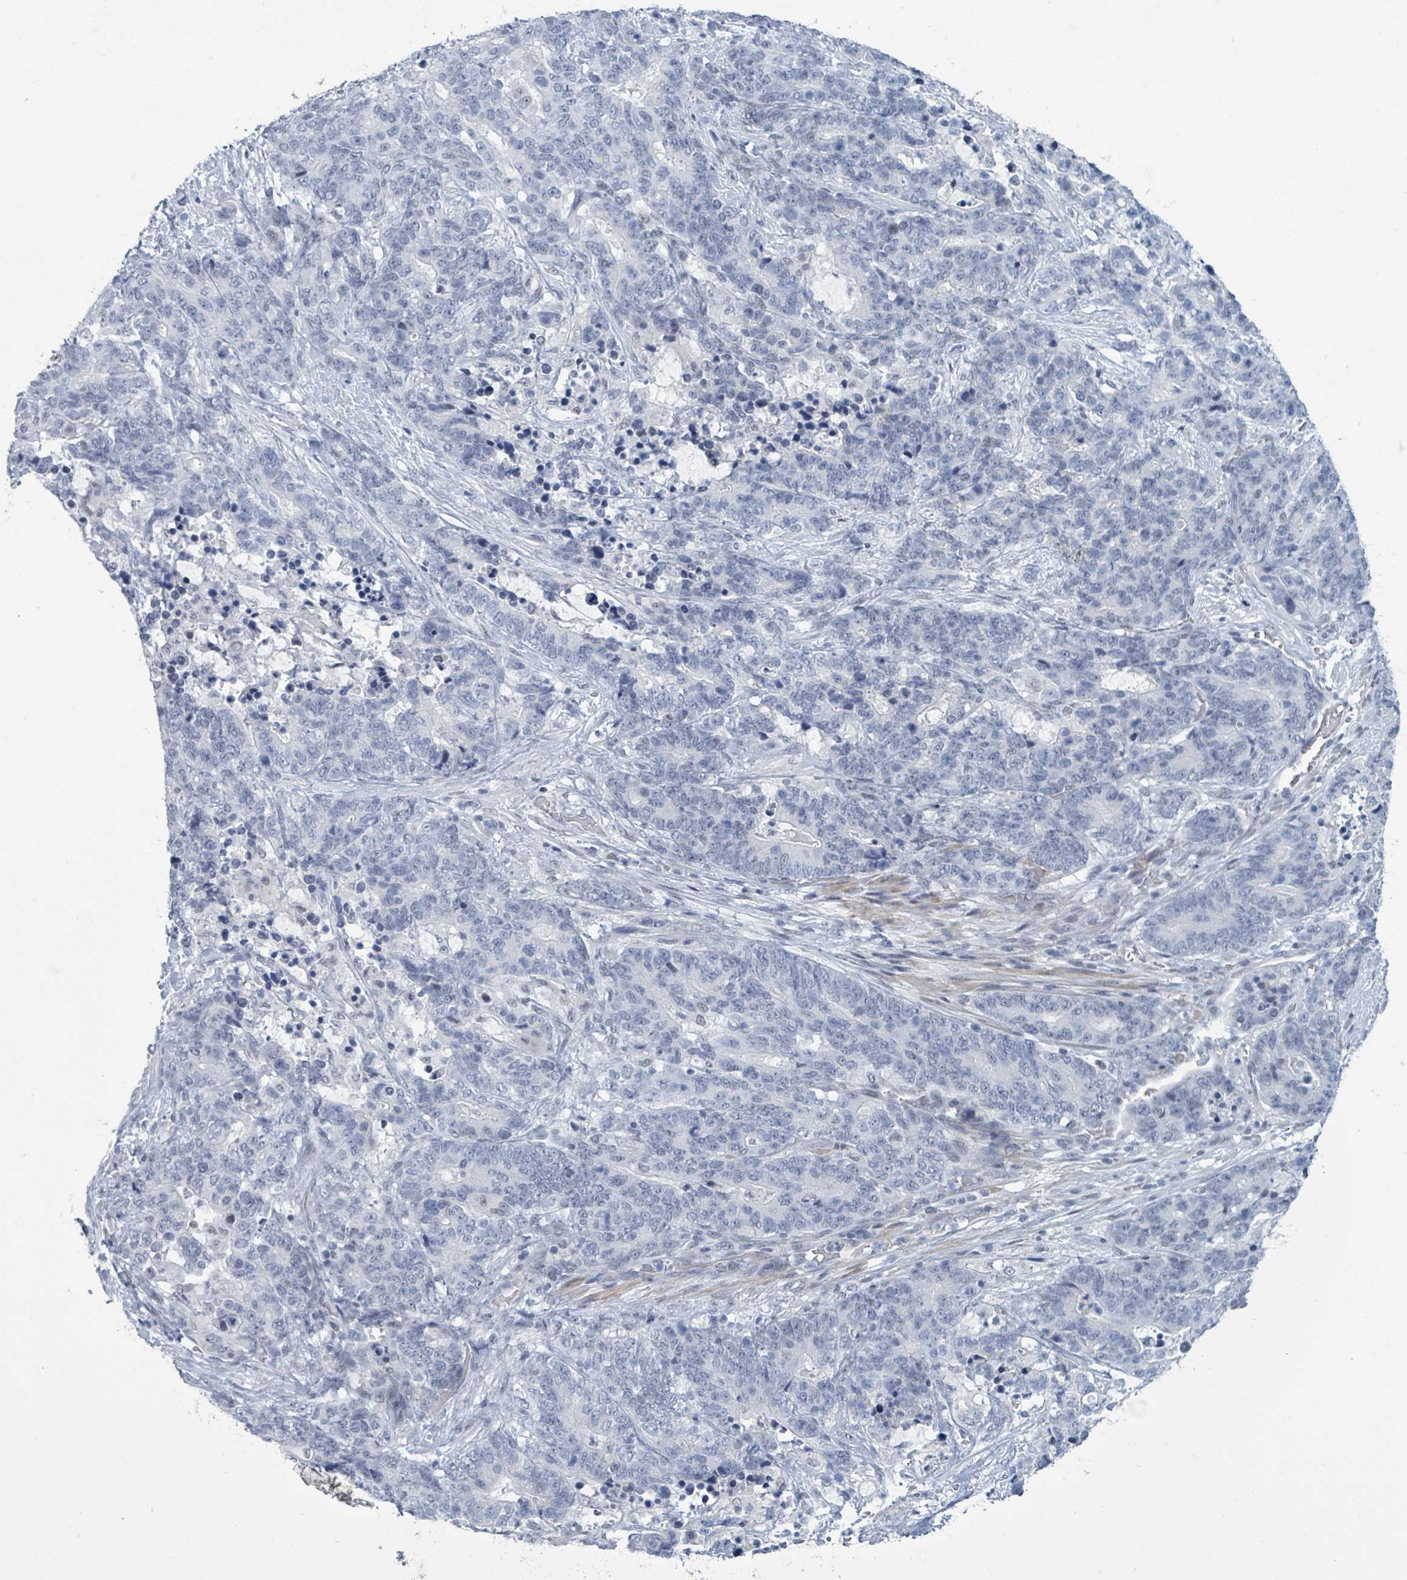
{"staining": {"intensity": "negative", "quantity": "none", "location": "none"}, "tissue": "stomach cancer", "cell_type": "Tumor cells", "image_type": "cancer", "snomed": [{"axis": "morphology", "description": "Normal tissue, NOS"}, {"axis": "morphology", "description": "Adenocarcinoma, NOS"}, {"axis": "topography", "description": "Stomach"}], "caption": "Stomach cancer was stained to show a protein in brown. There is no significant positivity in tumor cells.", "gene": "CT45A5", "patient": {"sex": "female", "age": 64}}